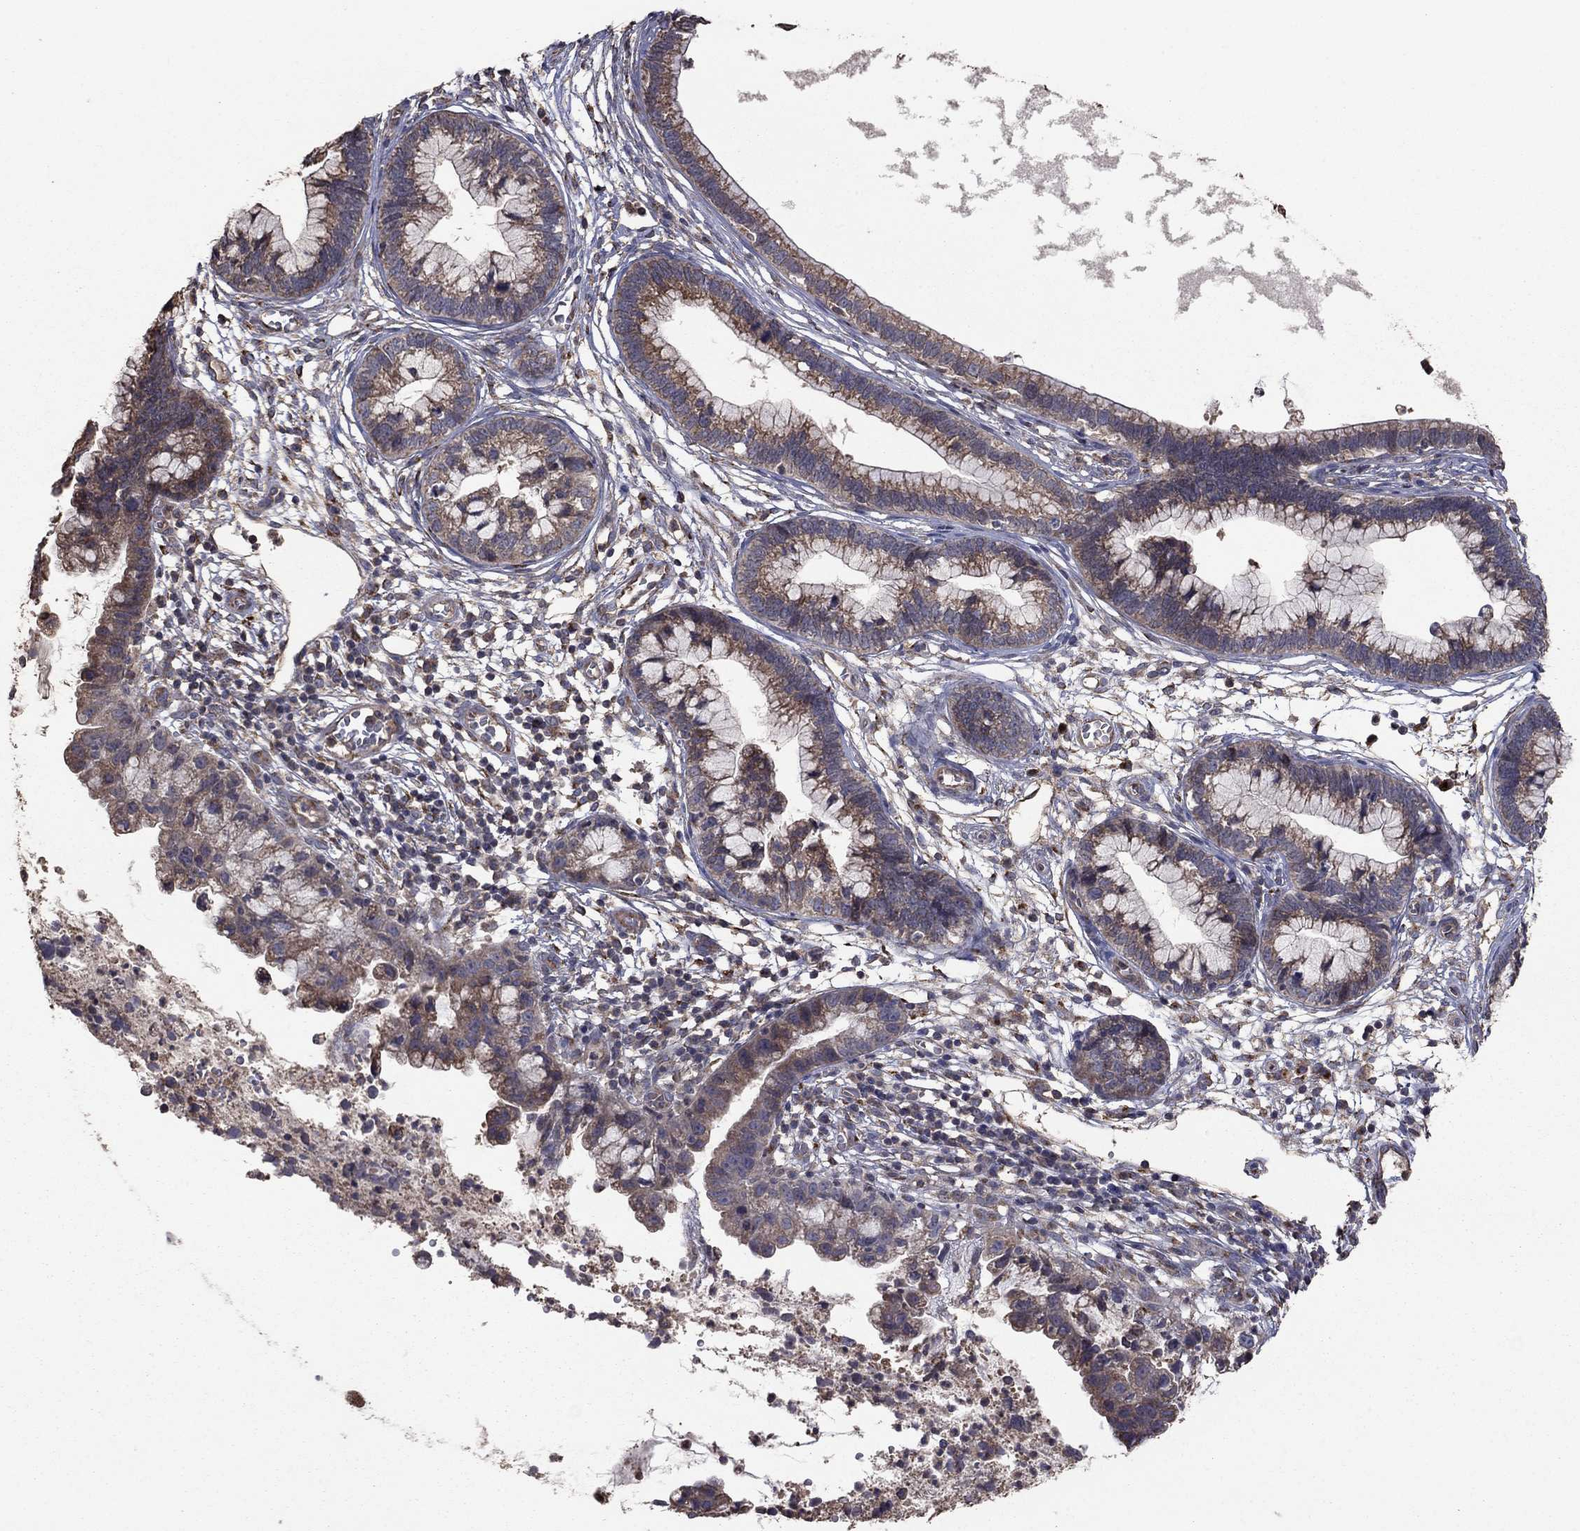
{"staining": {"intensity": "moderate", "quantity": "<25%", "location": "cytoplasmic/membranous"}, "tissue": "cervical cancer", "cell_type": "Tumor cells", "image_type": "cancer", "snomed": [{"axis": "morphology", "description": "Adenocarcinoma, NOS"}, {"axis": "topography", "description": "Cervix"}], "caption": "About <25% of tumor cells in adenocarcinoma (cervical) display moderate cytoplasmic/membranous protein positivity as visualized by brown immunohistochemical staining.", "gene": "FLT4", "patient": {"sex": "female", "age": 44}}